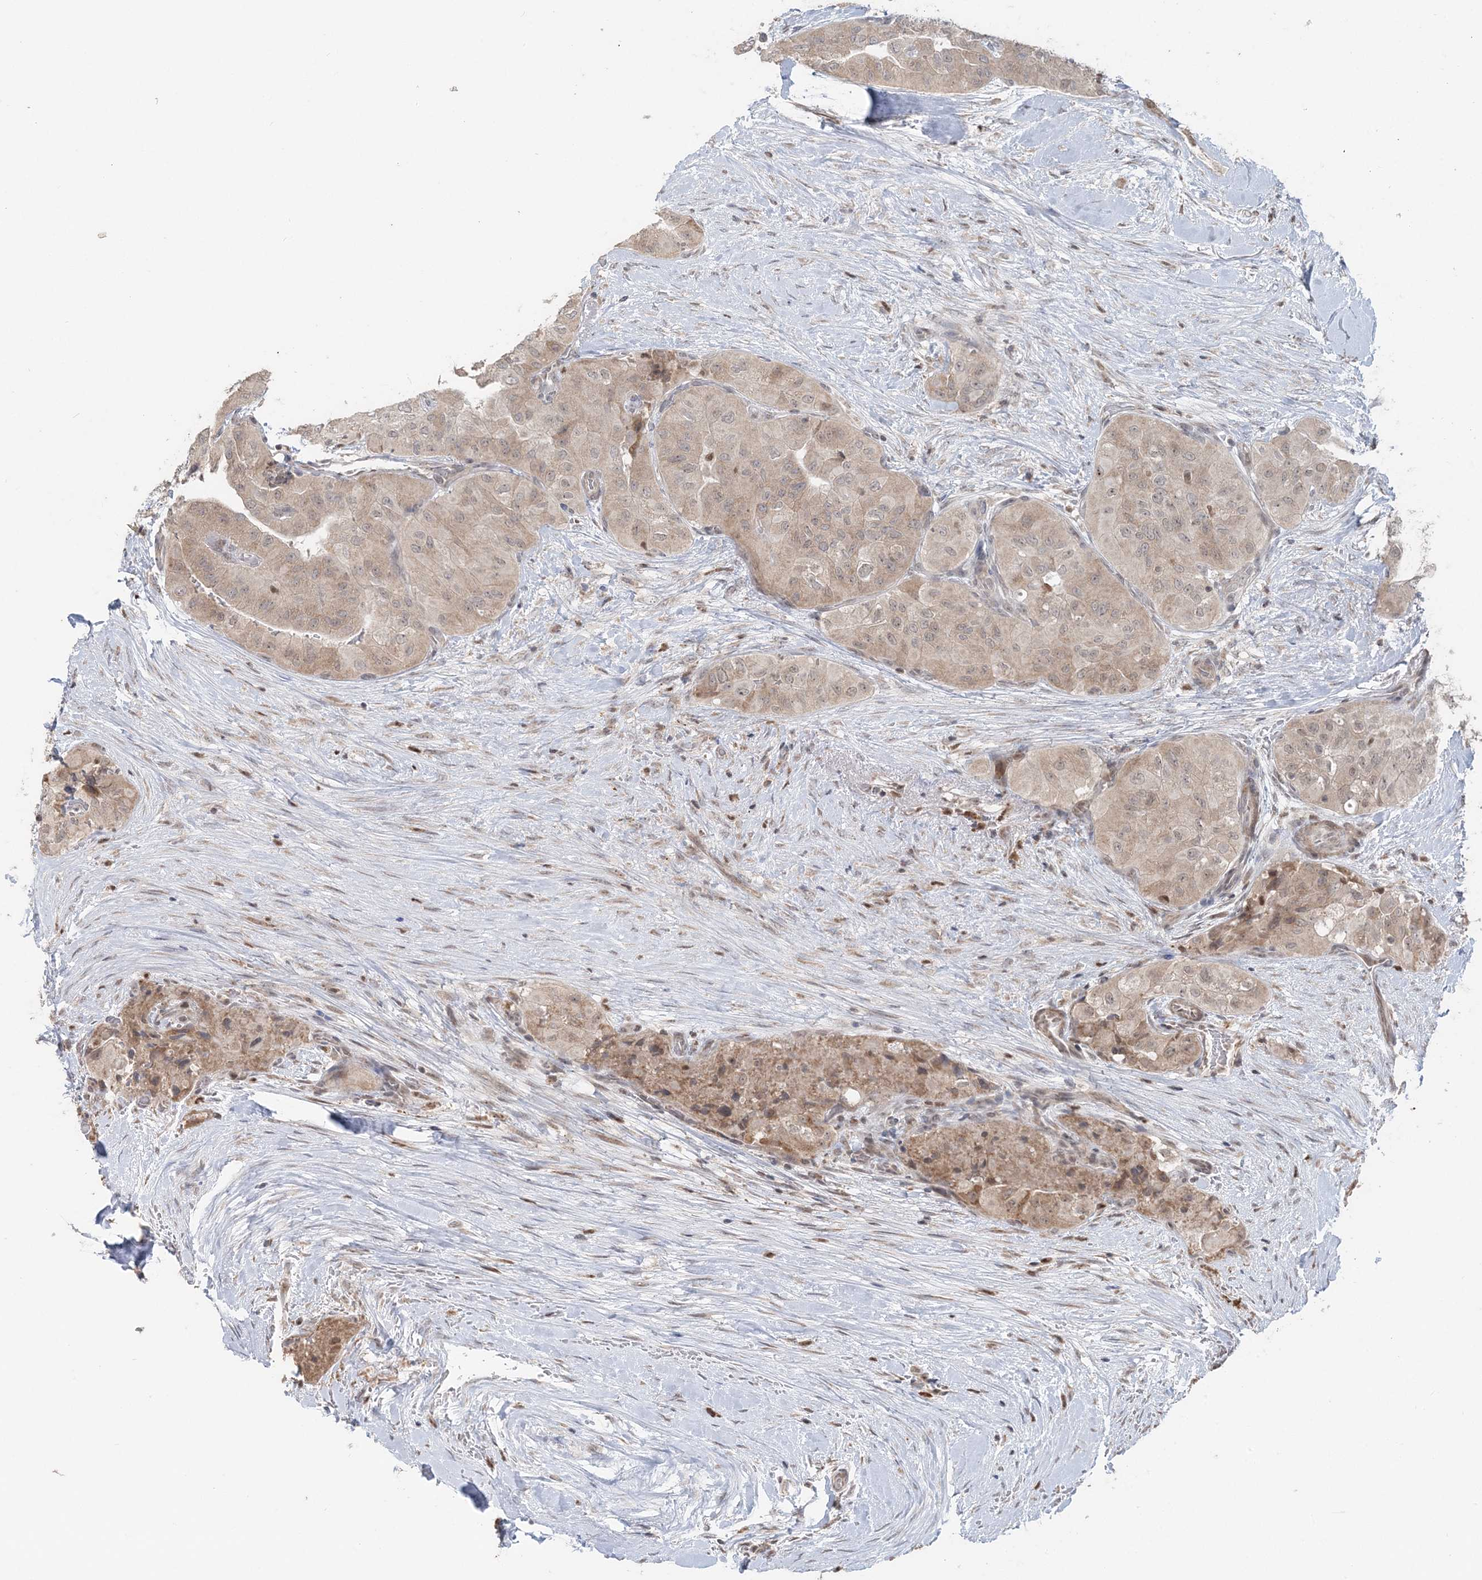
{"staining": {"intensity": "weak", "quantity": "25%-75%", "location": "cytoplasmic/membranous"}, "tissue": "thyroid cancer", "cell_type": "Tumor cells", "image_type": "cancer", "snomed": [{"axis": "morphology", "description": "Papillary adenocarcinoma, NOS"}, {"axis": "topography", "description": "Thyroid gland"}], "caption": "Protein staining of thyroid papillary adenocarcinoma tissue exhibits weak cytoplasmic/membranous positivity in about 25%-75% of tumor cells. (Brightfield microscopy of DAB IHC at high magnification).", "gene": "SLU7", "patient": {"sex": "female", "age": 59}}